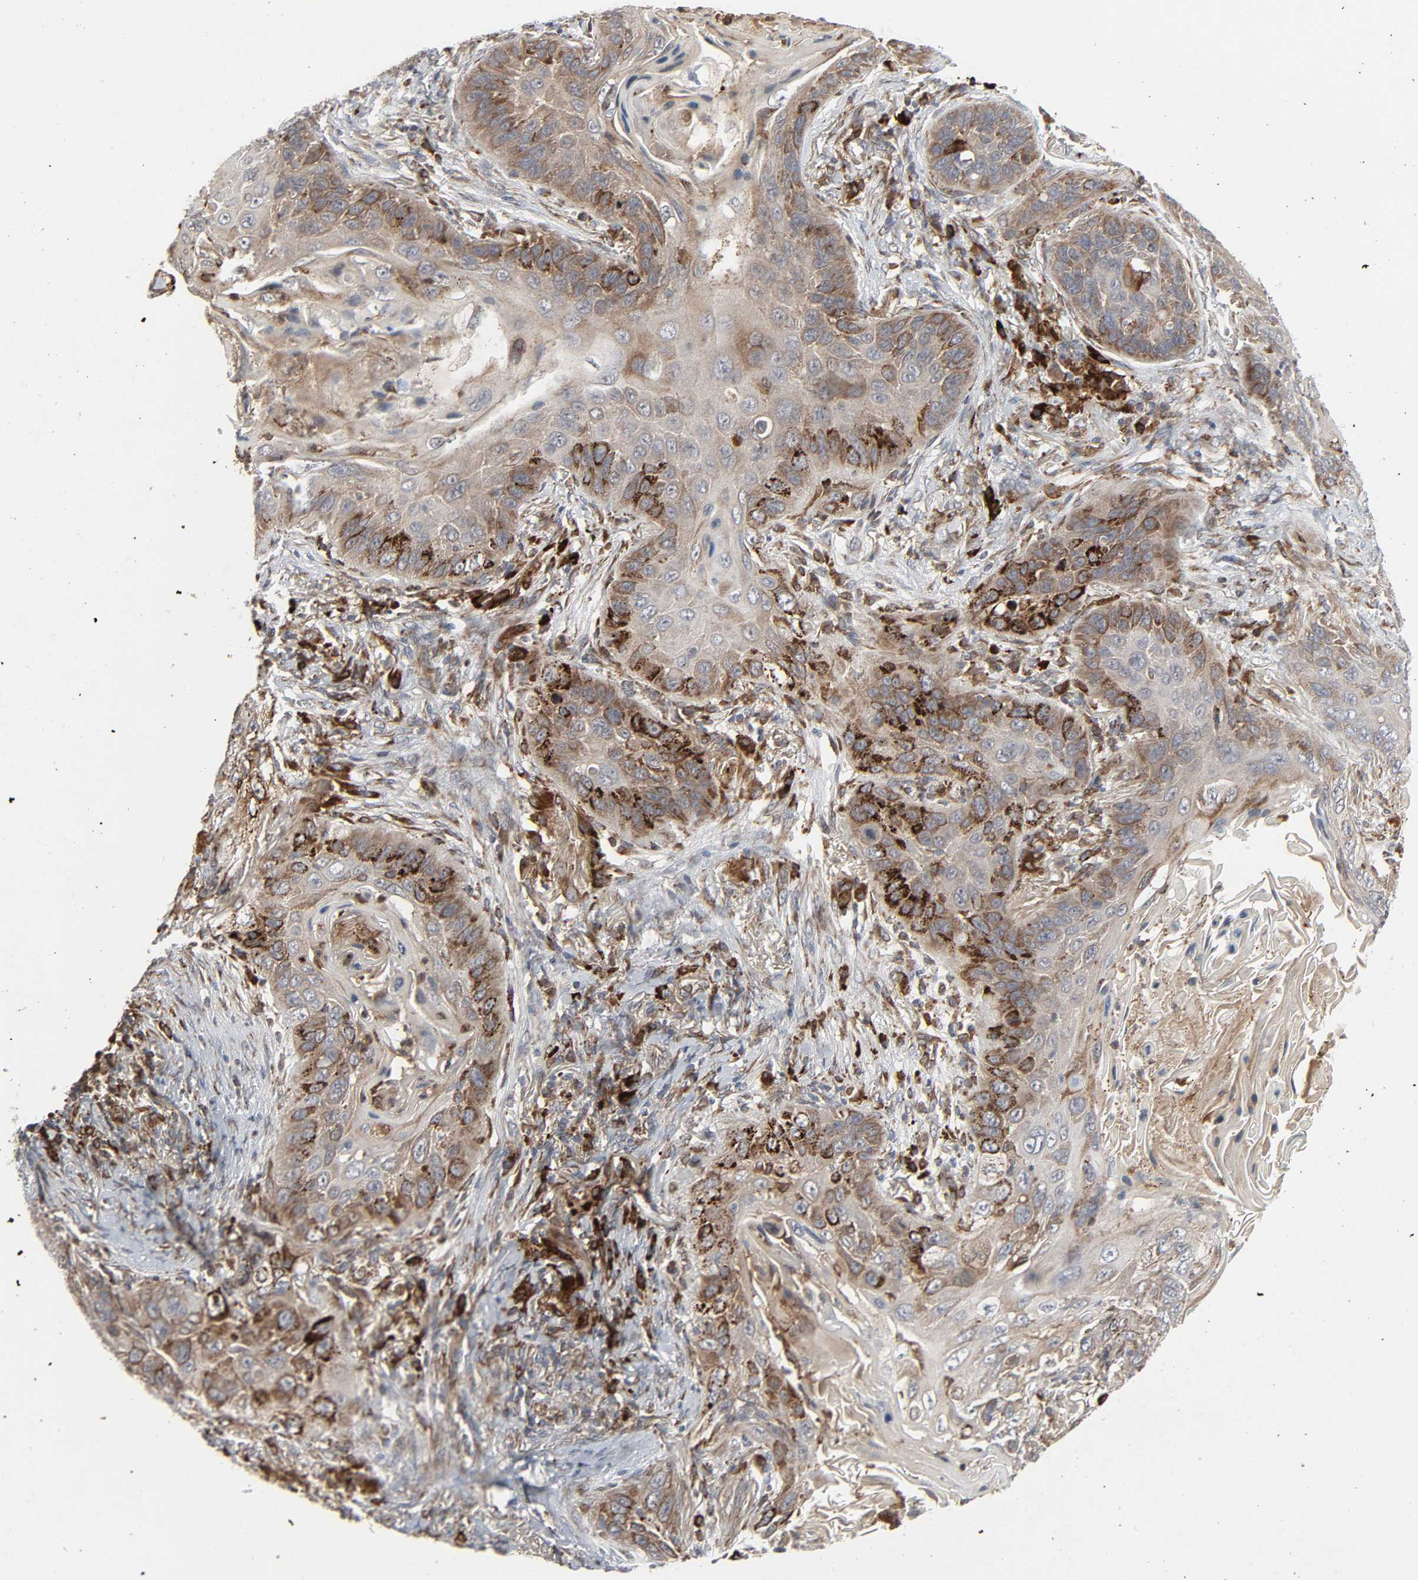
{"staining": {"intensity": "moderate", "quantity": ">75%", "location": "cytoplasmic/membranous"}, "tissue": "lung cancer", "cell_type": "Tumor cells", "image_type": "cancer", "snomed": [{"axis": "morphology", "description": "Squamous cell carcinoma, NOS"}, {"axis": "topography", "description": "Lung"}], "caption": "Lung cancer stained with a brown dye exhibits moderate cytoplasmic/membranous positive expression in approximately >75% of tumor cells.", "gene": "ADCY4", "patient": {"sex": "female", "age": 67}}